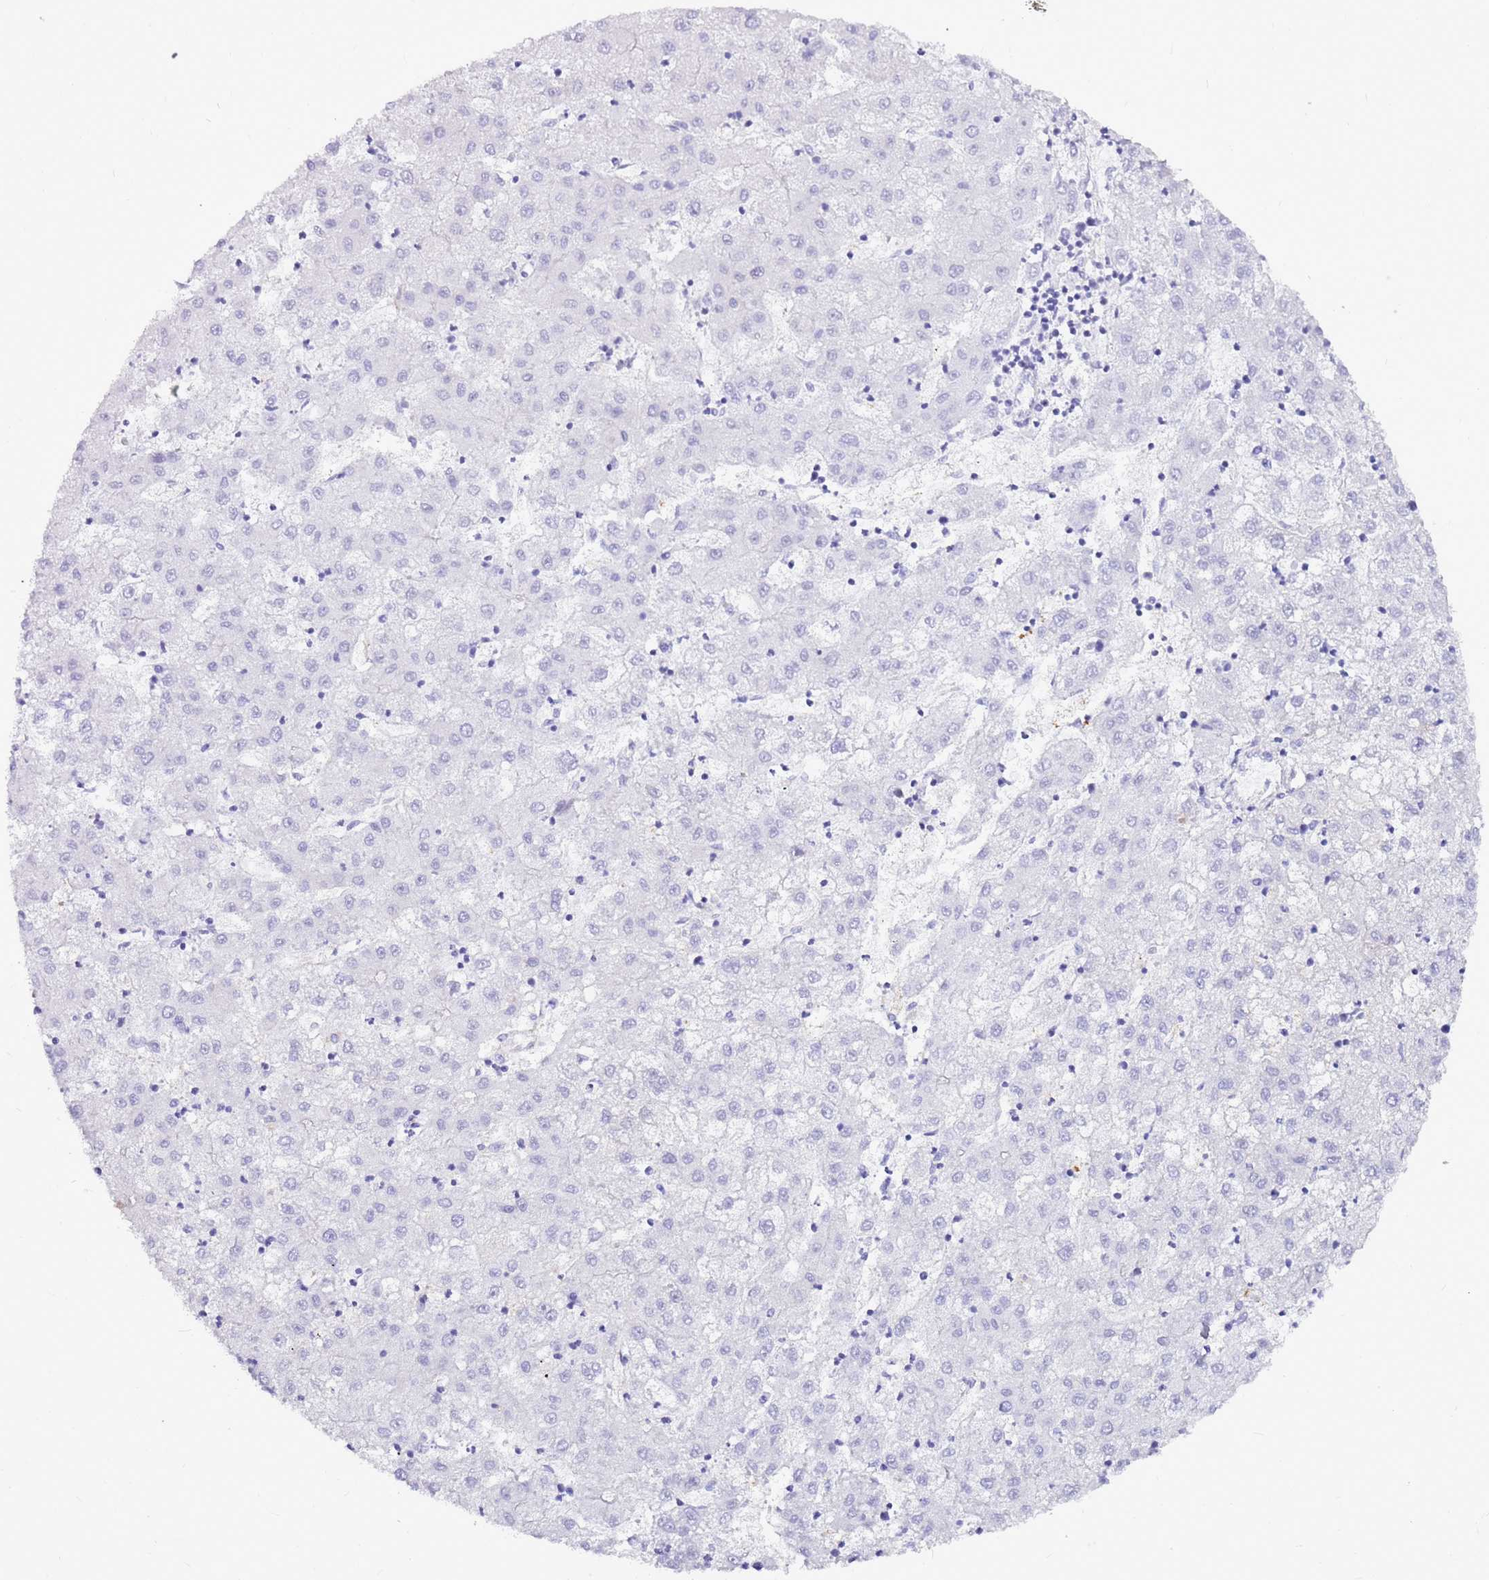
{"staining": {"intensity": "negative", "quantity": "none", "location": "none"}, "tissue": "liver cancer", "cell_type": "Tumor cells", "image_type": "cancer", "snomed": [{"axis": "morphology", "description": "Carcinoma, Hepatocellular, NOS"}, {"axis": "topography", "description": "Liver"}], "caption": "Immunohistochemistry (IHC) histopathology image of liver cancer (hepatocellular carcinoma) stained for a protein (brown), which shows no staining in tumor cells.", "gene": "ATXN2L", "patient": {"sex": "male", "age": 72}}